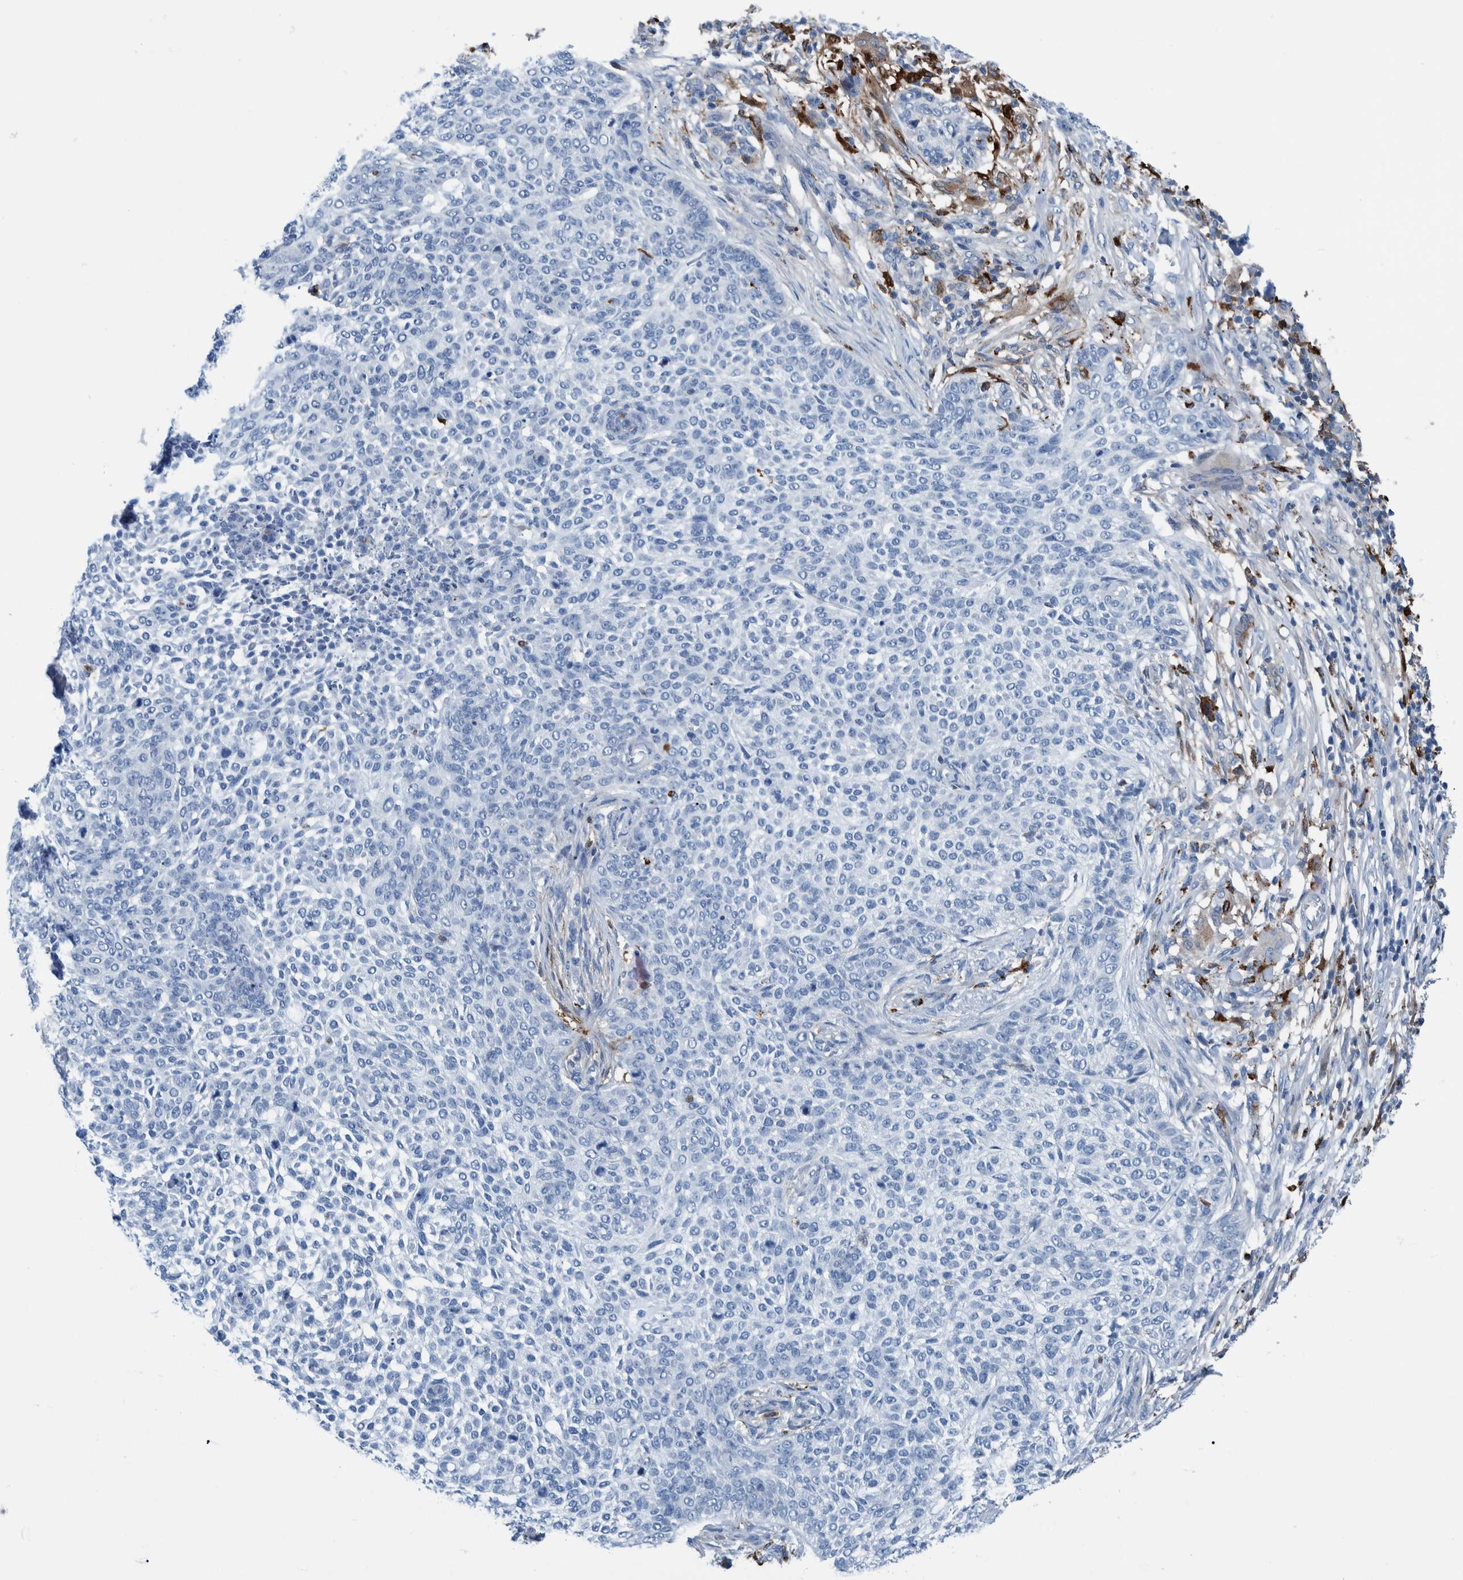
{"staining": {"intensity": "negative", "quantity": "none", "location": "none"}, "tissue": "skin cancer", "cell_type": "Tumor cells", "image_type": "cancer", "snomed": [{"axis": "morphology", "description": "Basal cell carcinoma"}, {"axis": "topography", "description": "Skin"}], "caption": "DAB immunohistochemical staining of human skin cancer (basal cell carcinoma) demonstrates no significant staining in tumor cells.", "gene": "IDO1", "patient": {"sex": "female", "age": 64}}